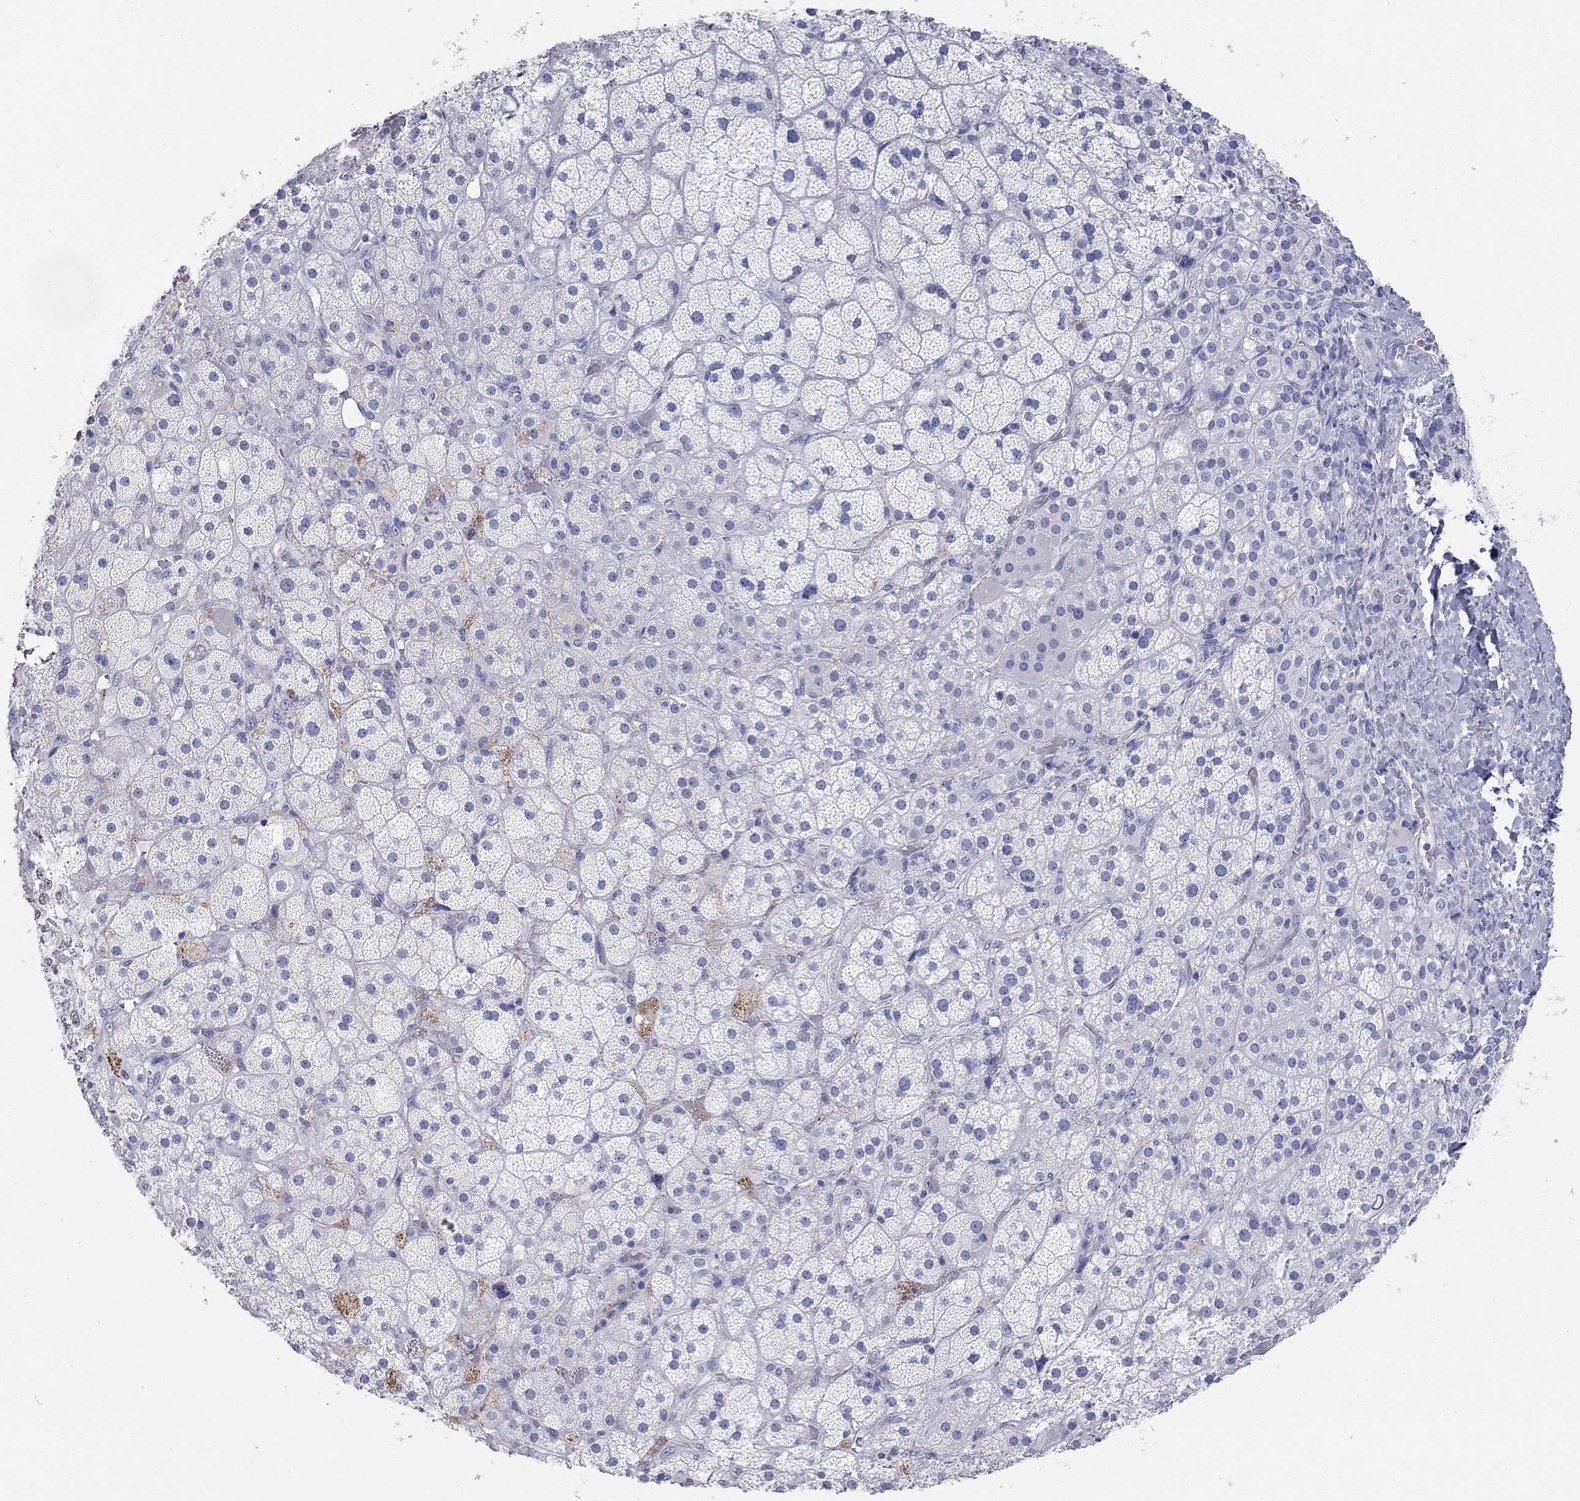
{"staining": {"intensity": "negative", "quantity": "none", "location": "none"}, "tissue": "adrenal gland", "cell_type": "Glandular cells", "image_type": "normal", "snomed": [{"axis": "morphology", "description": "Normal tissue, NOS"}, {"axis": "topography", "description": "Adrenal gland"}], "caption": "The immunohistochemistry (IHC) image has no significant expression in glandular cells of adrenal gland. (DAB immunohistochemistry, high magnification).", "gene": "PHOX2B", "patient": {"sex": "male", "age": 57}}